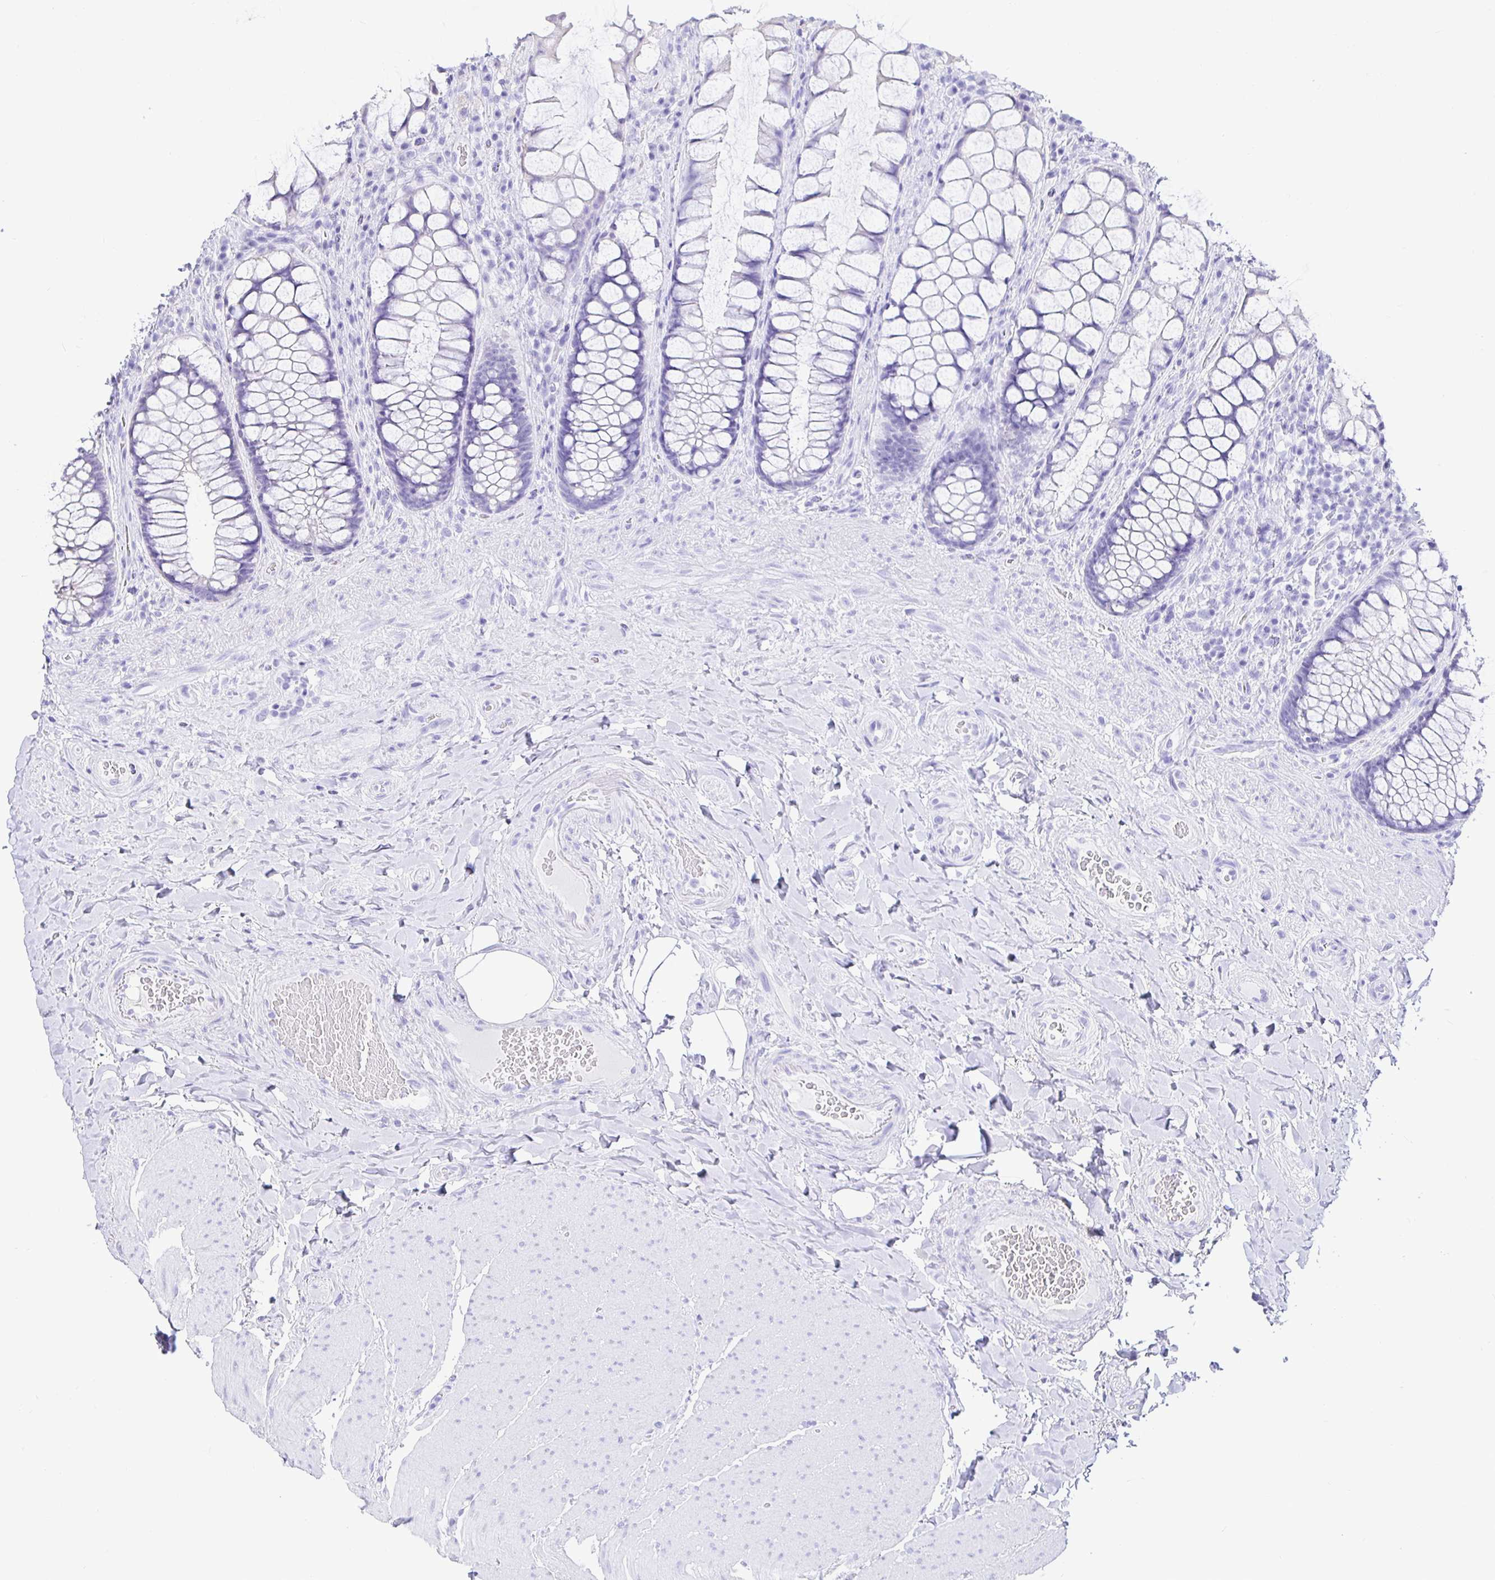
{"staining": {"intensity": "negative", "quantity": "none", "location": "none"}, "tissue": "rectum", "cell_type": "Glandular cells", "image_type": "normal", "snomed": [{"axis": "morphology", "description": "Normal tissue, NOS"}, {"axis": "topography", "description": "Rectum"}], "caption": "Immunohistochemical staining of normal rectum shows no significant positivity in glandular cells. Nuclei are stained in blue.", "gene": "EZHIP", "patient": {"sex": "female", "age": 58}}